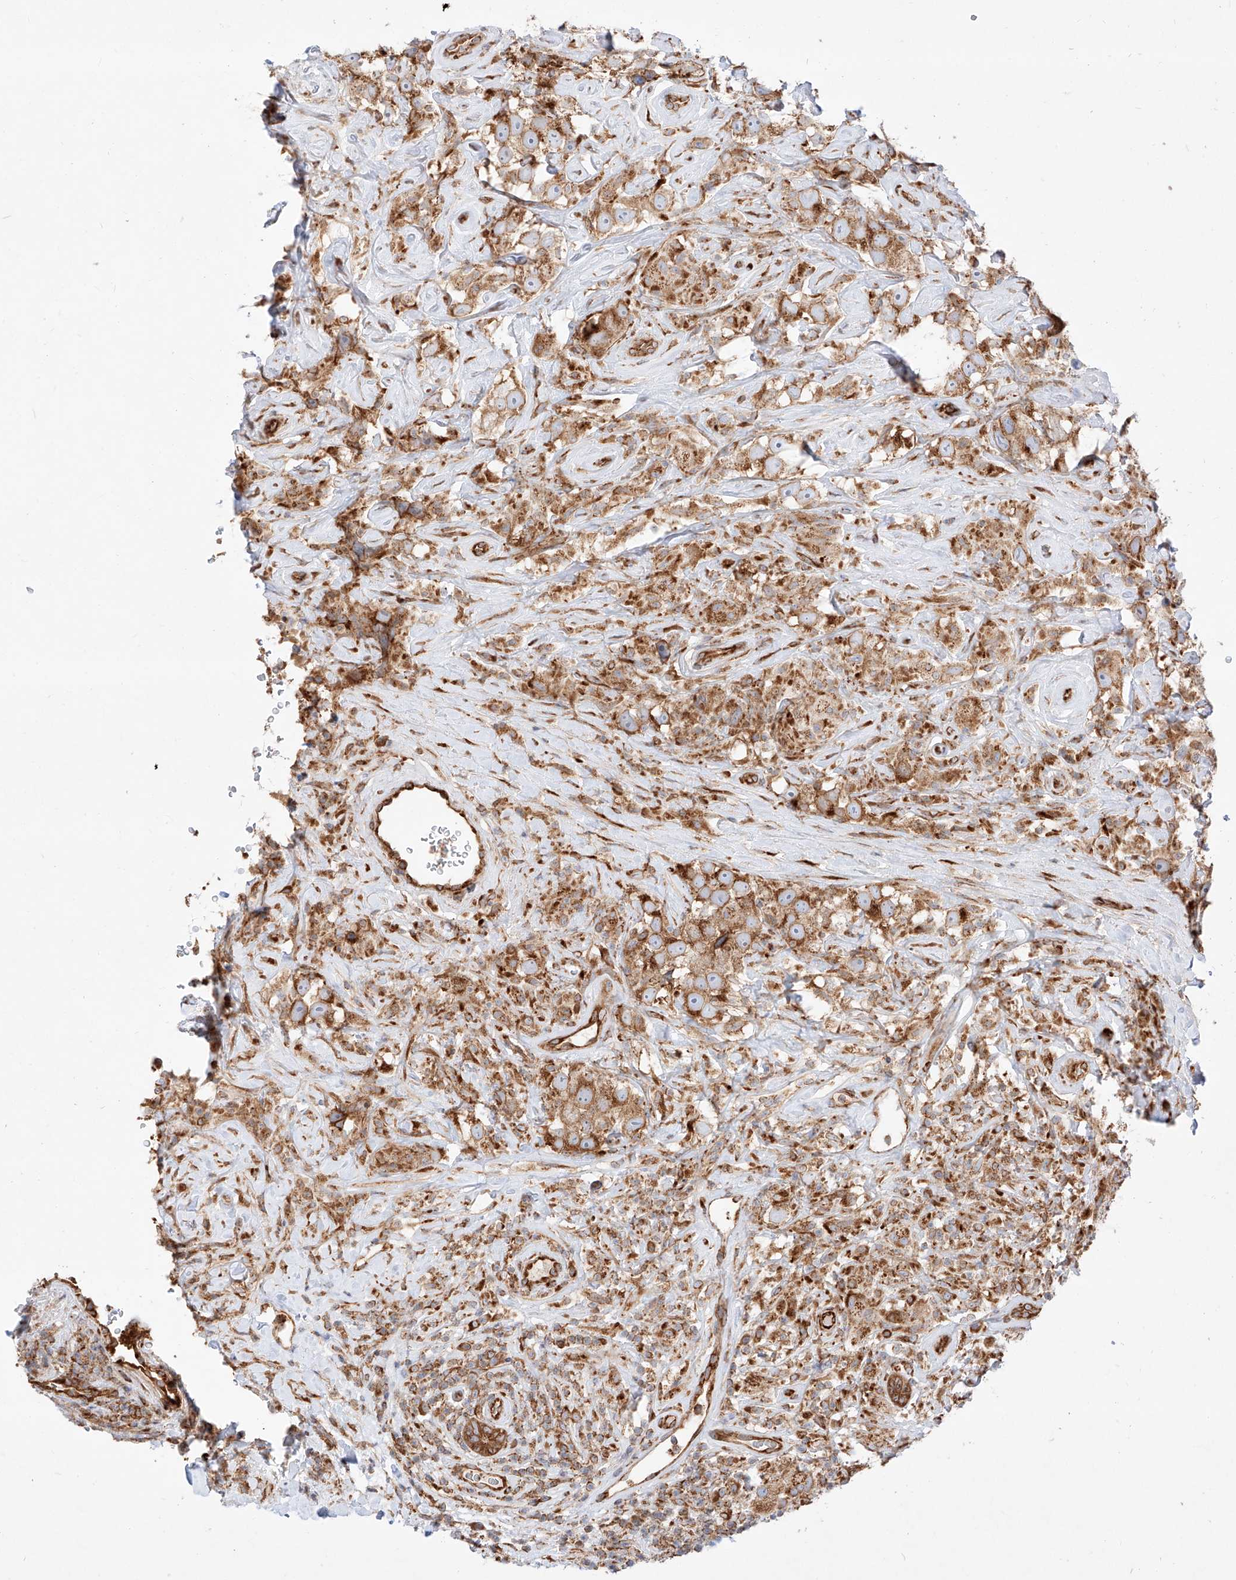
{"staining": {"intensity": "moderate", "quantity": ">75%", "location": "cytoplasmic/membranous"}, "tissue": "testis cancer", "cell_type": "Tumor cells", "image_type": "cancer", "snomed": [{"axis": "morphology", "description": "Seminoma, NOS"}, {"axis": "topography", "description": "Testis"}], "caption": "The immunohistochemical stain shows moderate cytoplasmic/membranous expression in tumor cells of testis cancer (seminoma) tissue.", "gene": "CSGALNACT2", "patient": {"sex": "male", "age": 49}}